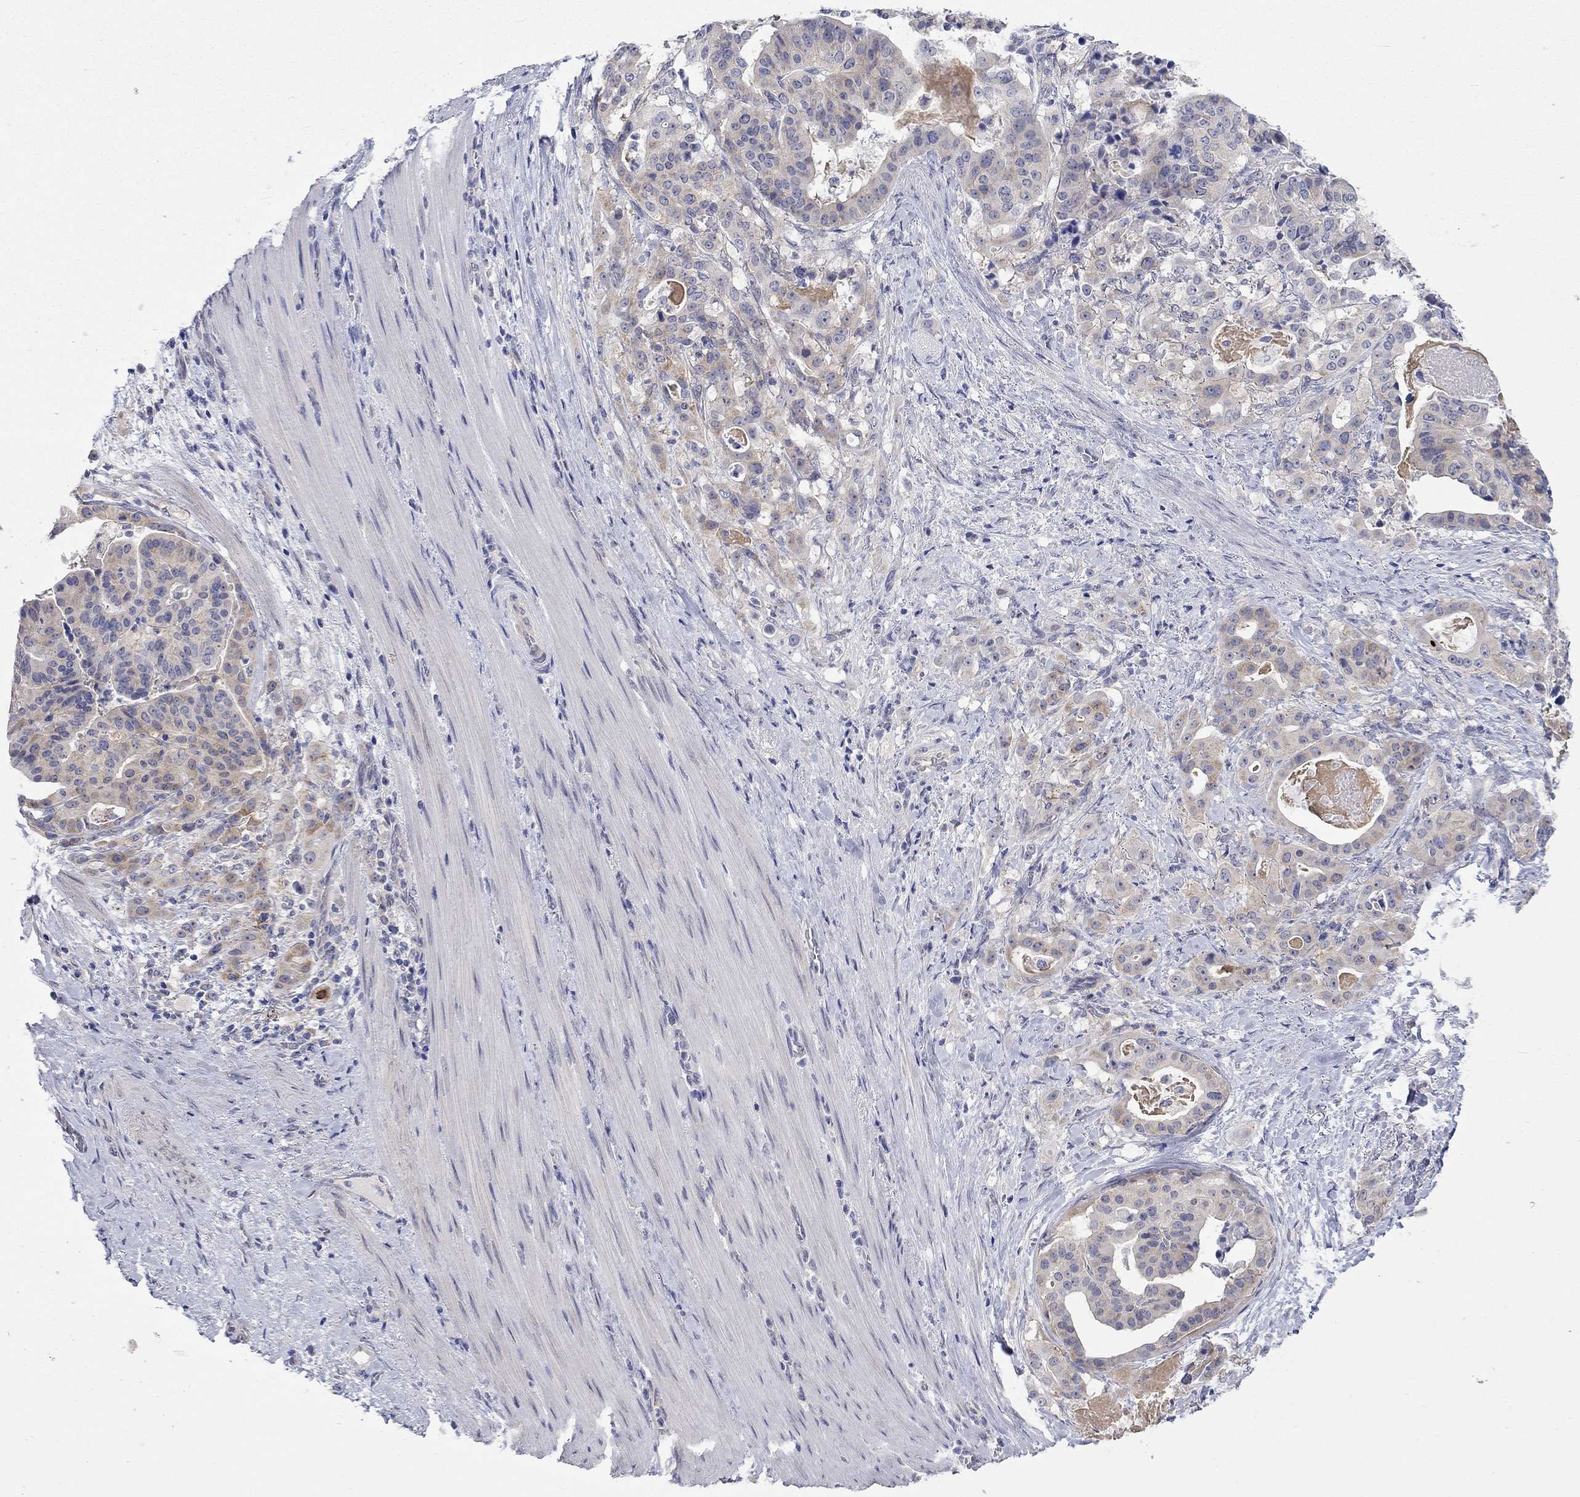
{"staining": {"intensity": "weak", "quantity": "25%-75%", "location": "cytoplasmic/membranous"}, "tissue": "stomach cancer", "cell_type": "Tumor cells", "image_type": "cancer", "snomed": [{"axis": "morphology", "description": "Adenocarcinoma, NOS"}, {"axis": "topography", "description": "Stomach"}], "caption": "There is low levels of weak cytoplasmic/membranous expression in tumor cells of stomach adenocarcinoma, as demonstrated by immunohistochemical staining (brown color).", "gene": "CERS1", "patient": {"sex": "male", "age": 48}}